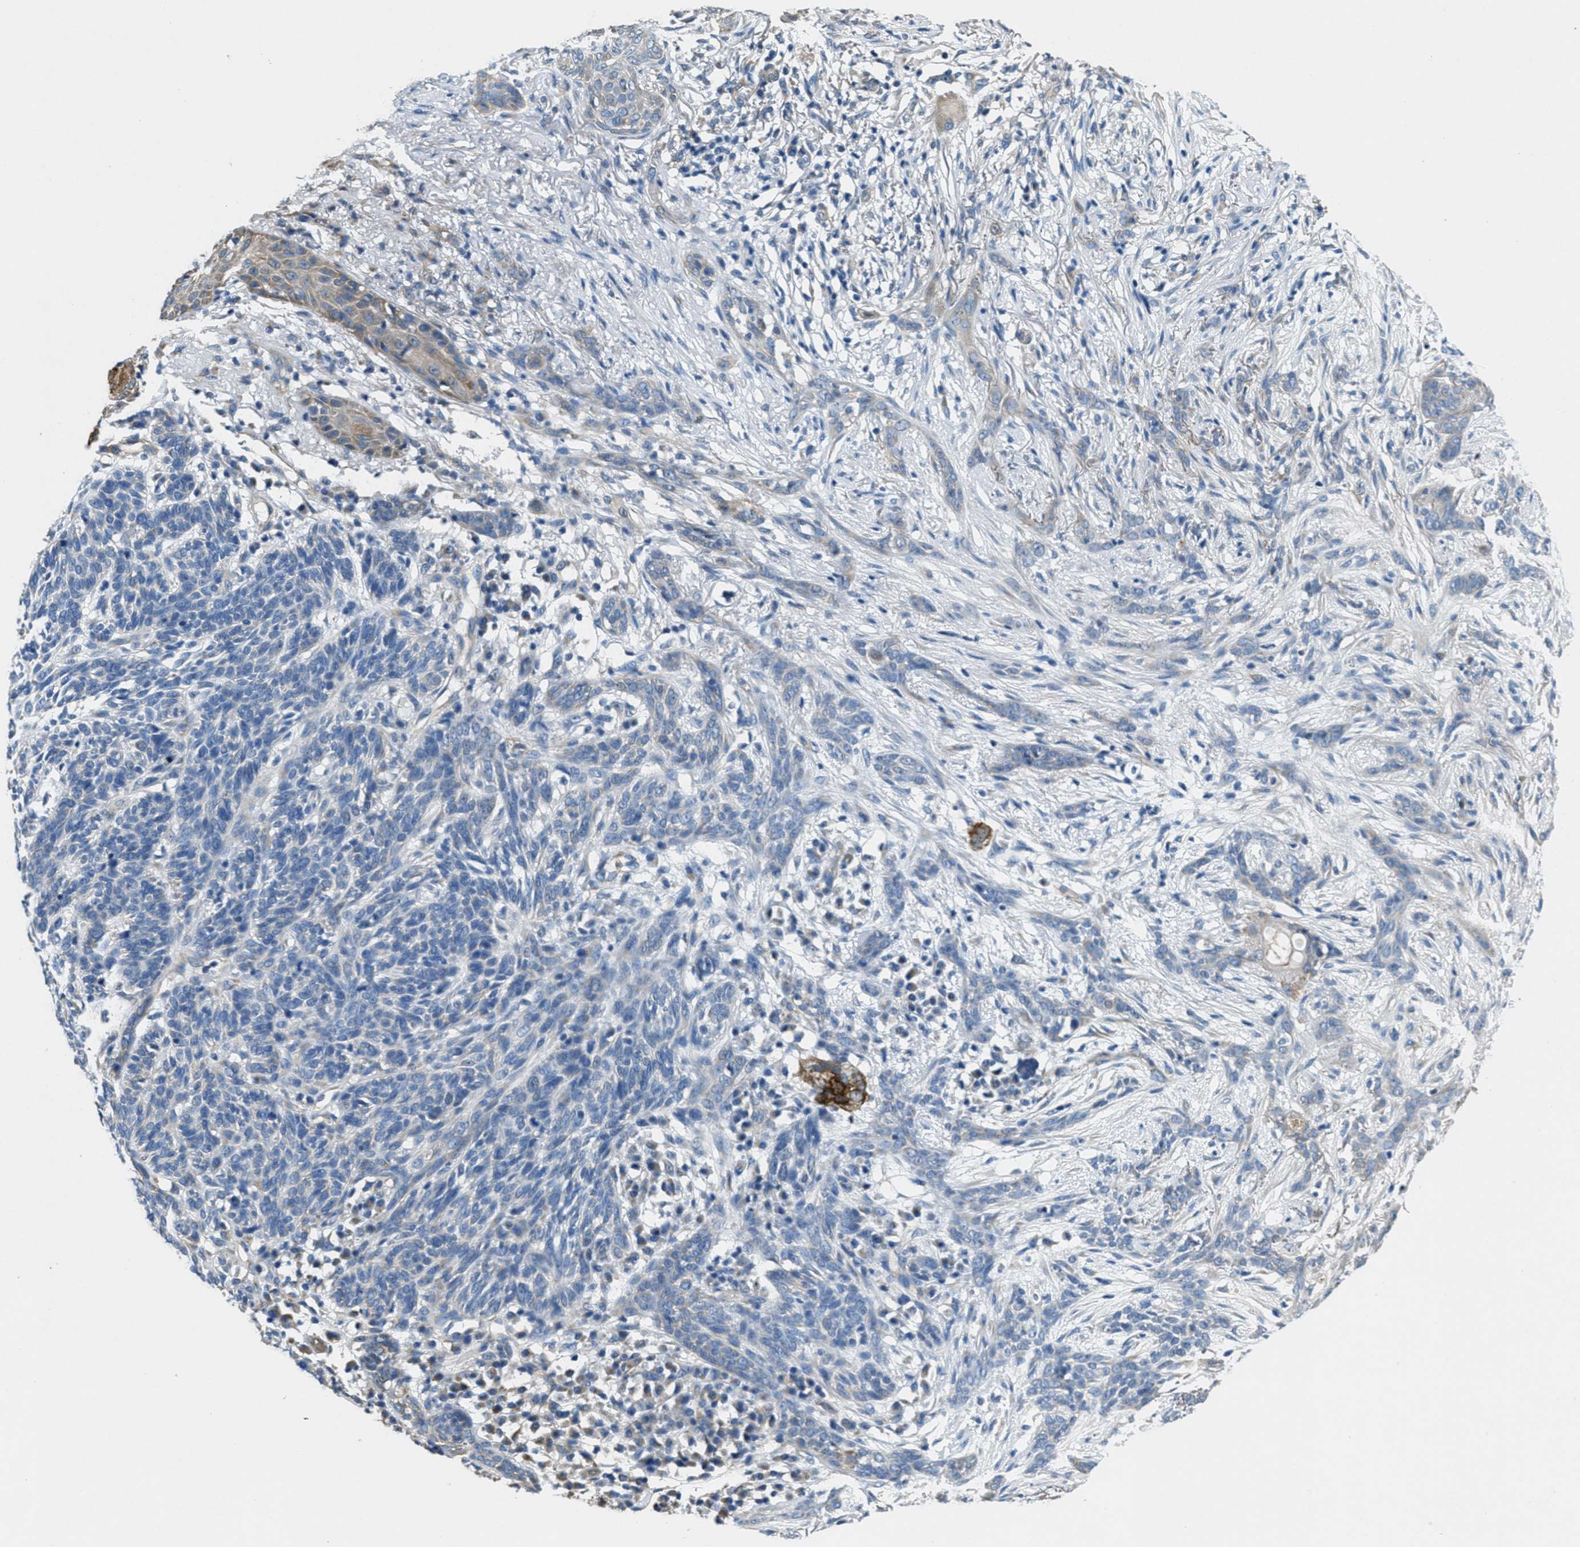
{"staining": {"intensity": "negative", "quantity": "none", "location": "none"}, "tissue": "skin cancer", "cell_type": "Tumor cells", "image_type": "cancer", "snomed": [{"axis": "morphology", "description": "Basal cell carcinoma"}, {"axis": "morphology", "description": "Adnexal tumor, benign"}, {"axis": "topography", "description": "Skin"}], "caption": "The immunohistochemistry image has no significant positivity in tumor cells of skin cancer tissue.", "gene": "TOMM70", "patient": {"sex": "female", "age": 42}}